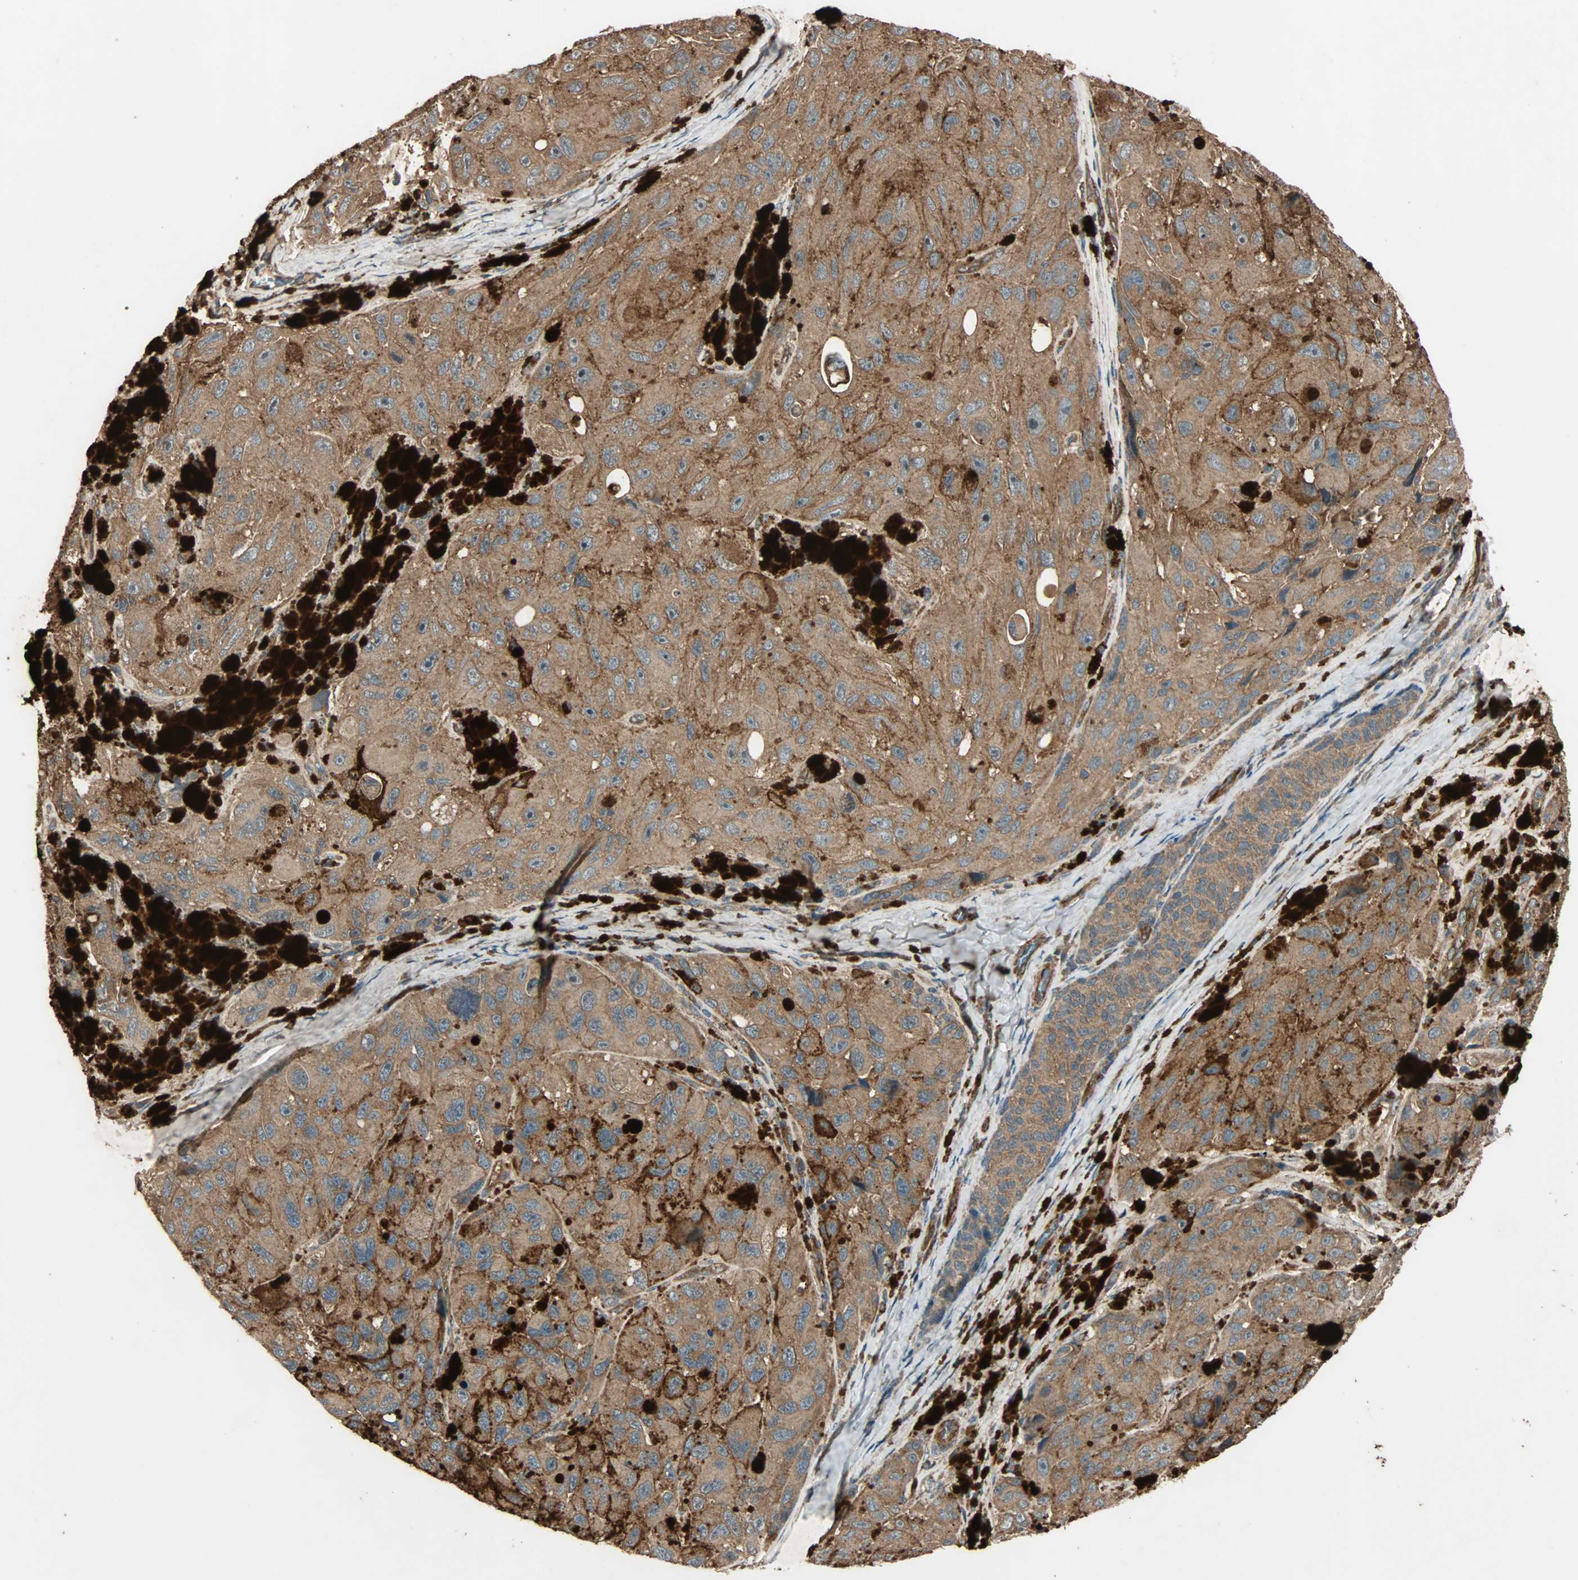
{"staining": {"intensity": "moderate", "quantity": ">75%", "location": "cytoplasmic/membranous"}, "tissue": "melanoma", "cell_type": "Tumor cells", "image_type": "cancer", "snomed": [{"axis": "morphology", "description": "Malignant melanoma, NOS"}, {"axis": "topography", "description": "Skin"}], "caption": "Malignant melanoma stained with DAB immunohistochemistry (IHC) exhibits medium levels of moderate cytoplasmic/membranous expression in approximately >75% of tumor cells. Using DAB (brown) and hematoxylin (blue) stains, captured at high magnification using brightfield microscopy.", "gene": "GCK", "patient": {"sex": "female", "age": 73}}